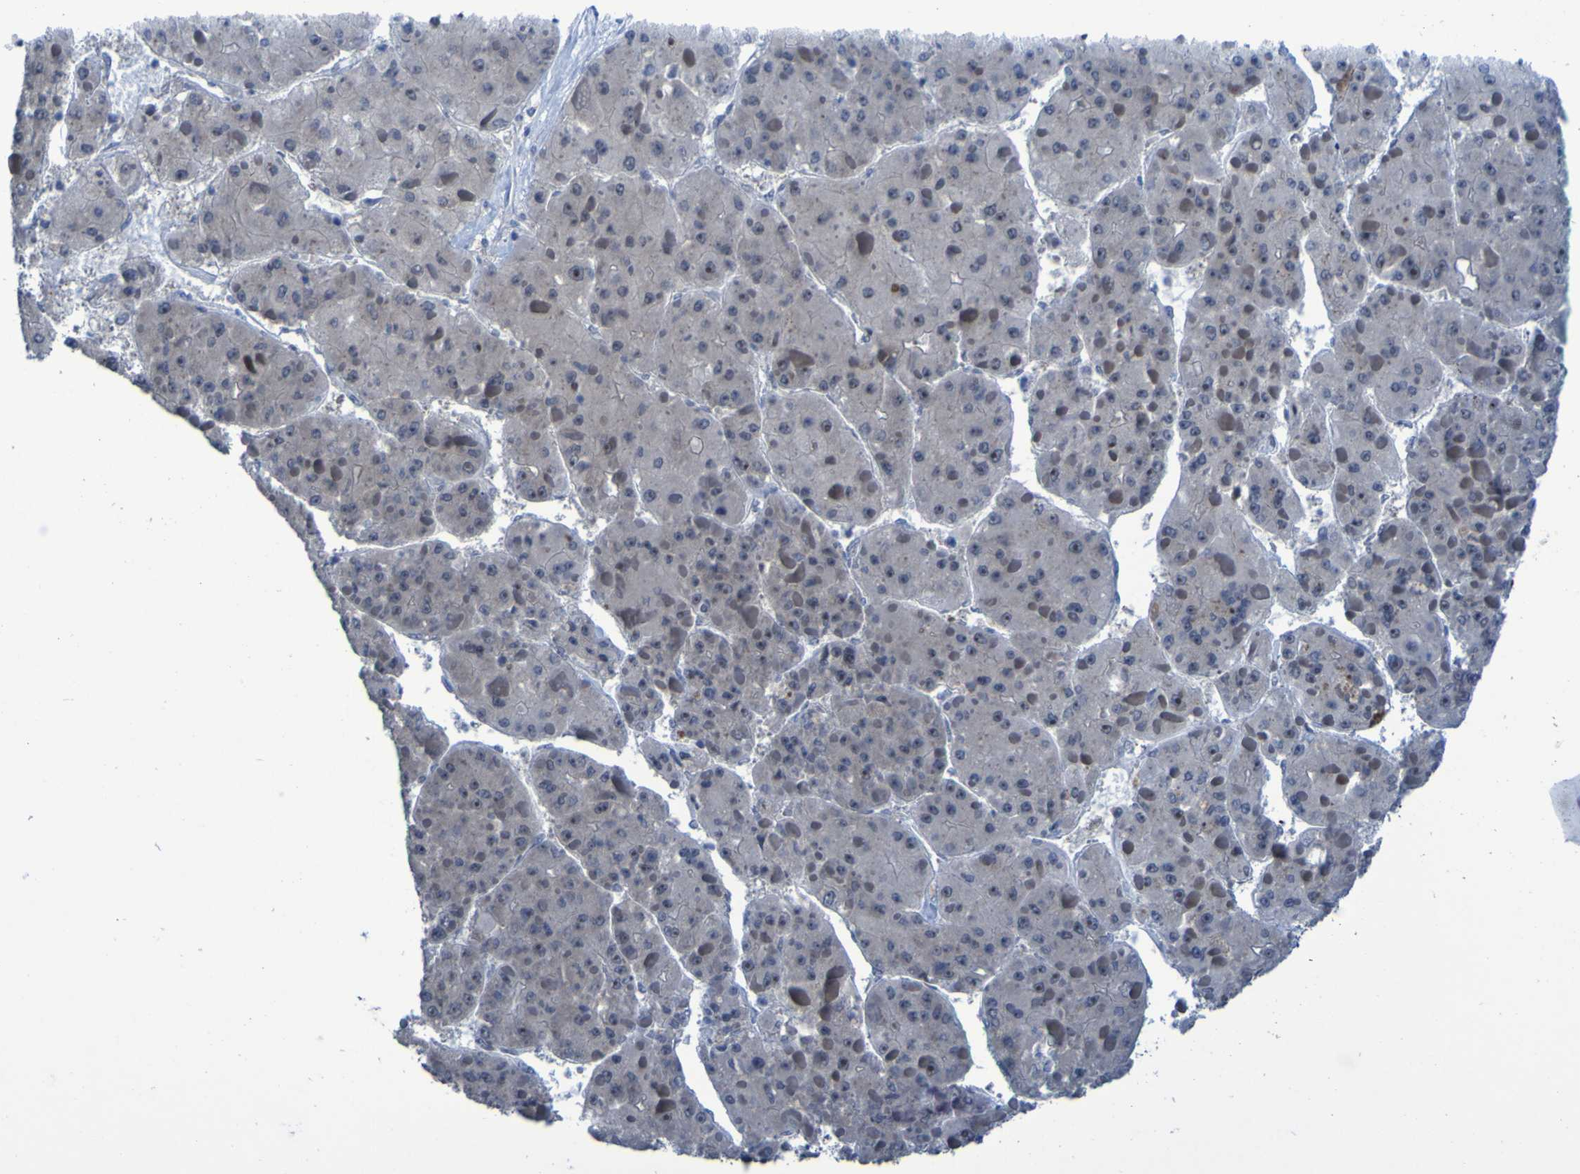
{"staining": {"intensity": "negative", "quantity": "none", "location": "none"}, "tissue": "liver cancer", "cell_type": "Tumor cells", "image_type": "cancer", "snomed": [{"axis": "morphology", "description": "Carcinoma, Hepatocellular, NOS"}, {"axis": "topography", "description": "Liver"}], "caption": "Immunohistochemical staining of liver hepatocellular carcinoma displays no significant expression in tumor cells. (IHC, brightfield microscopy, high magnification).", "gene": "CLDN18", "patient": {"sex": "female", "age": 73}}